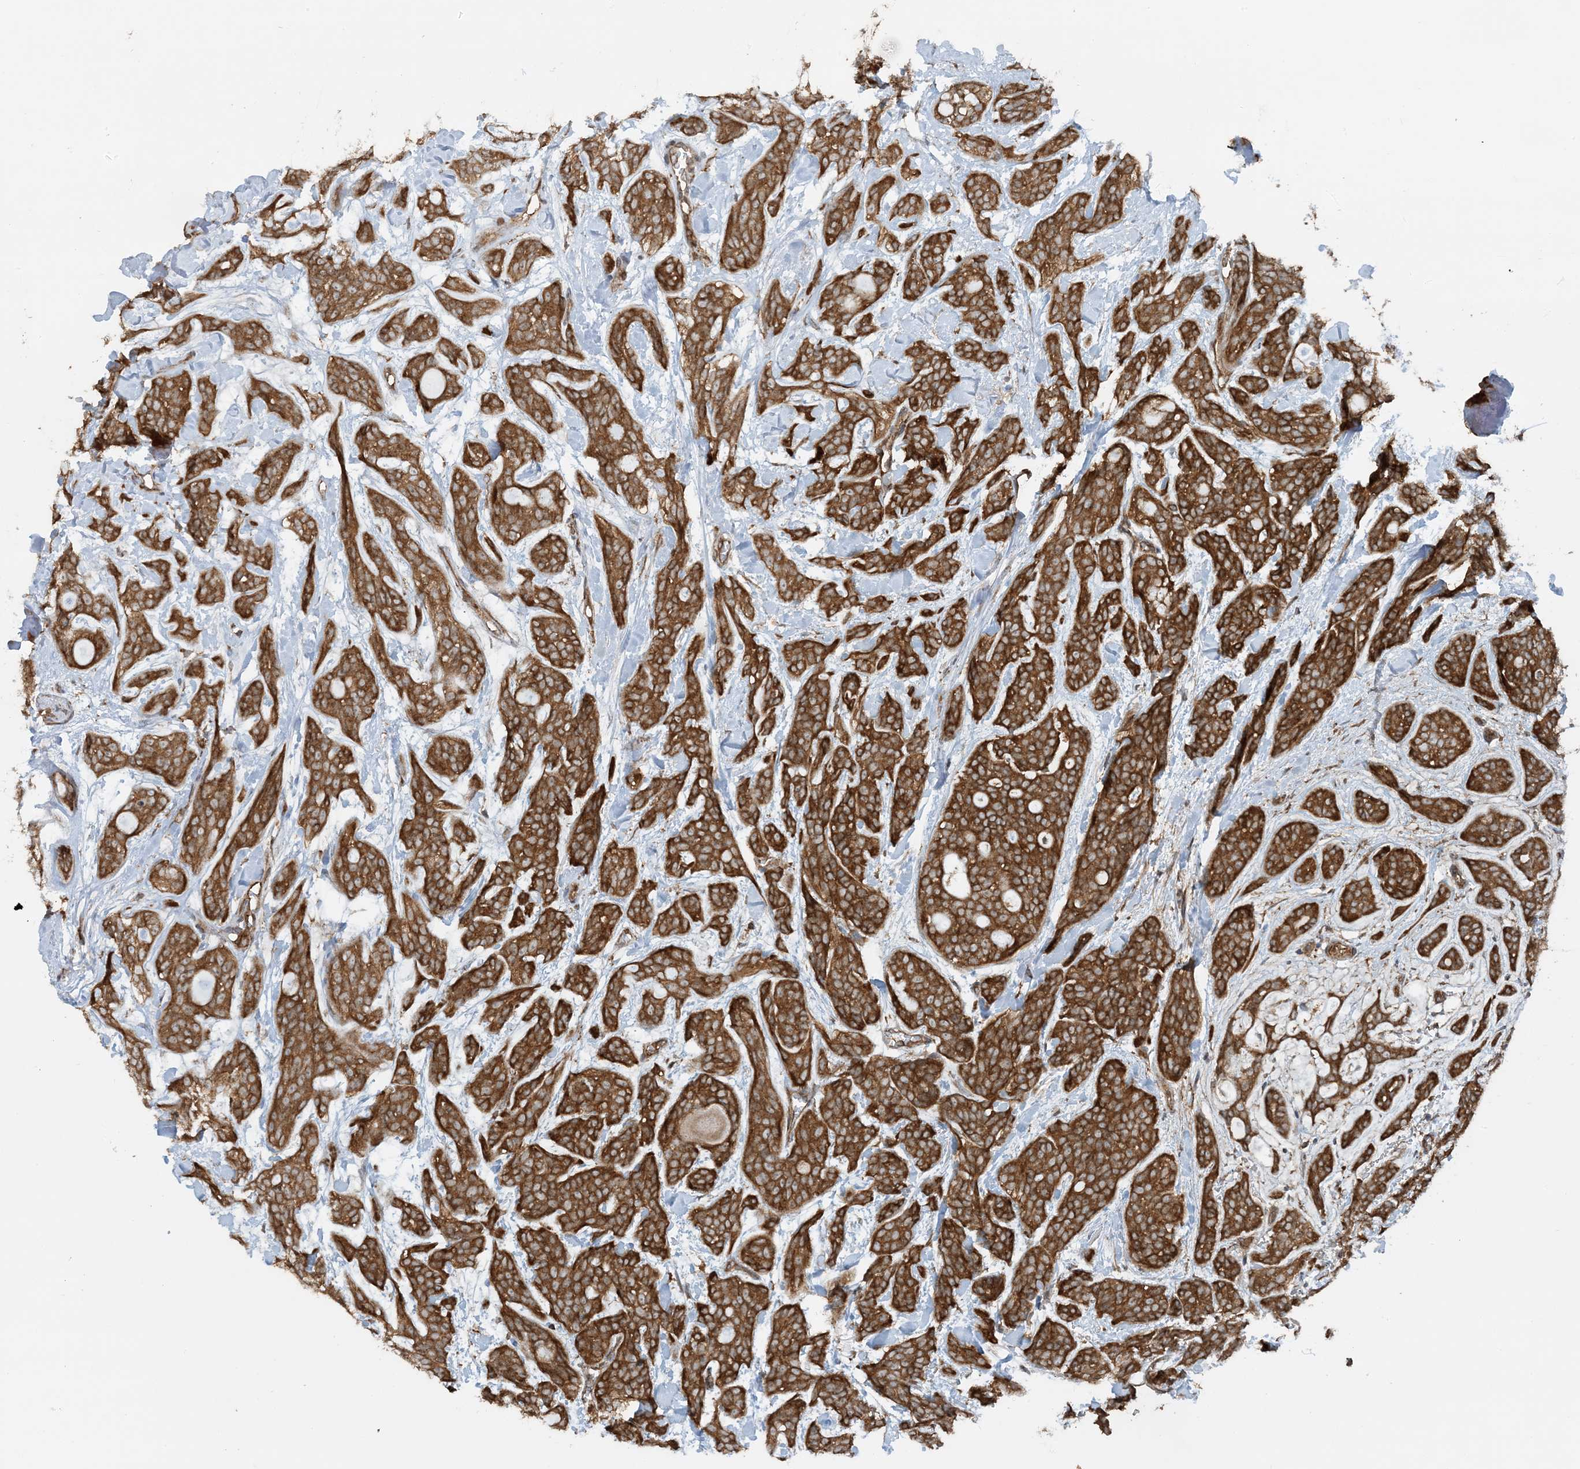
{"staining": {"intensity": "strong", "quantity": ">75%", "location": "cytoplasmic/membranous"}, "tissue": "head and neck cancer", "cell_type": "Tumor cells", "image_type": "cancer", "snomed": [{"axis": "morphology", "description": "Adenocarcinoma, NOS"}, {"axis": "topography", "description": "Head-Neck"}], "caption": "Protein staining by immunohistochemistry shows strong cytoplasmic/membranous staining in about >75% of tumor cells in adenocarcinoma (head and neck).", "gene": "STAM2", "patient": {"sex": "male", "age": 66}}